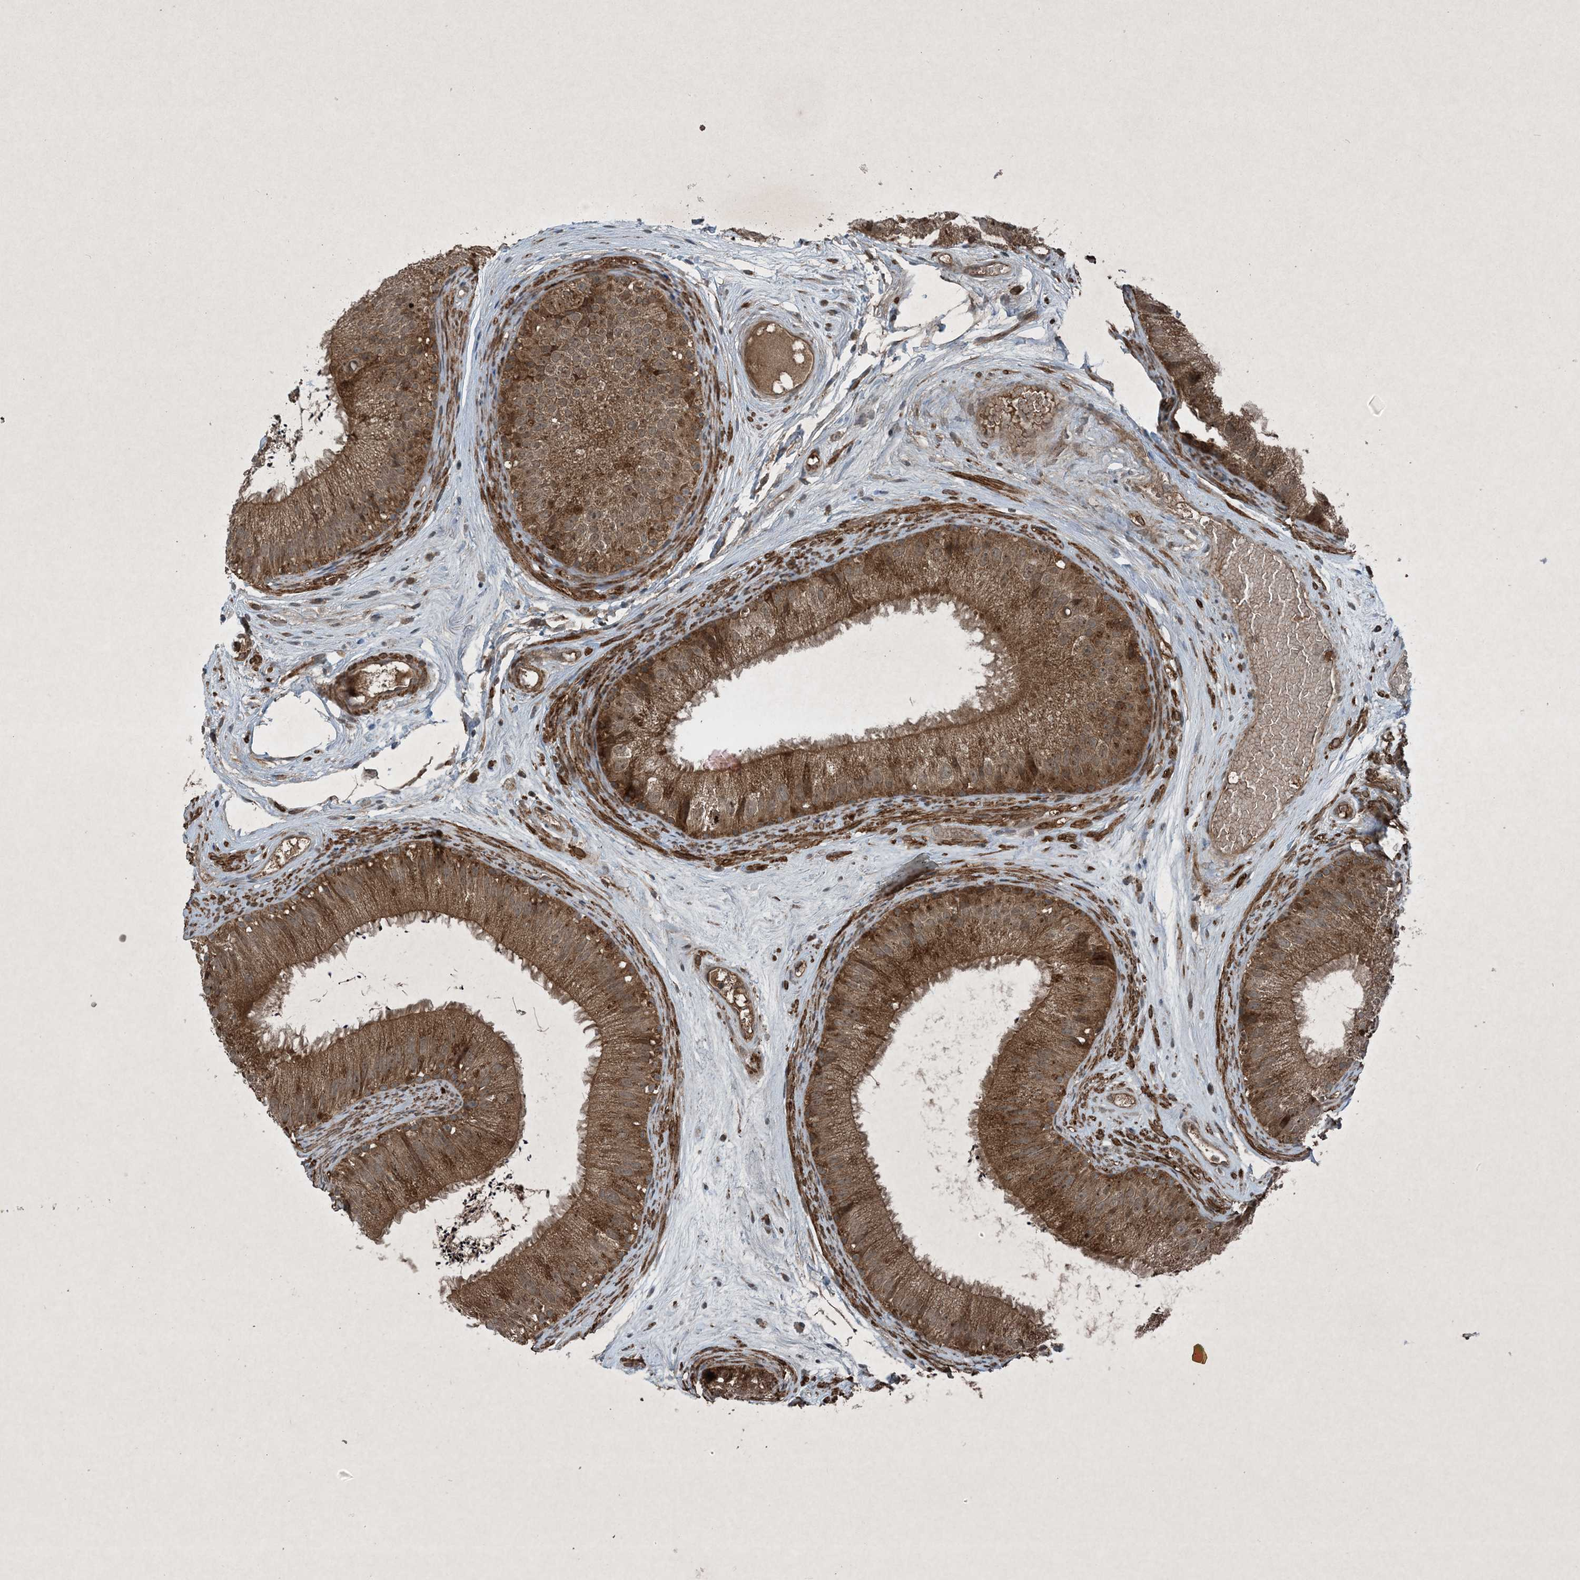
{"staining": {"intensity": "moderate", "quantity": ">75%", "location": "cytoplasmic/membranous"}, "tissue": "epididymis", "cell_type": "Glandular cells", "image_type": "normal", "snomed": [{"axis": "morphology", "description": "Normal tissue, NOS"}, {"axis": "topography", "description": "Epididymis"}], "caption": "This micrograph displays immunohistochemistry (IHC) staining of normal human epididymis, with medium moderate cytoplasmic/membranous expression in approximately >75% of glandular cells.", "gene": "GNG5", "patient": {"sex": "male", "age": 77}}